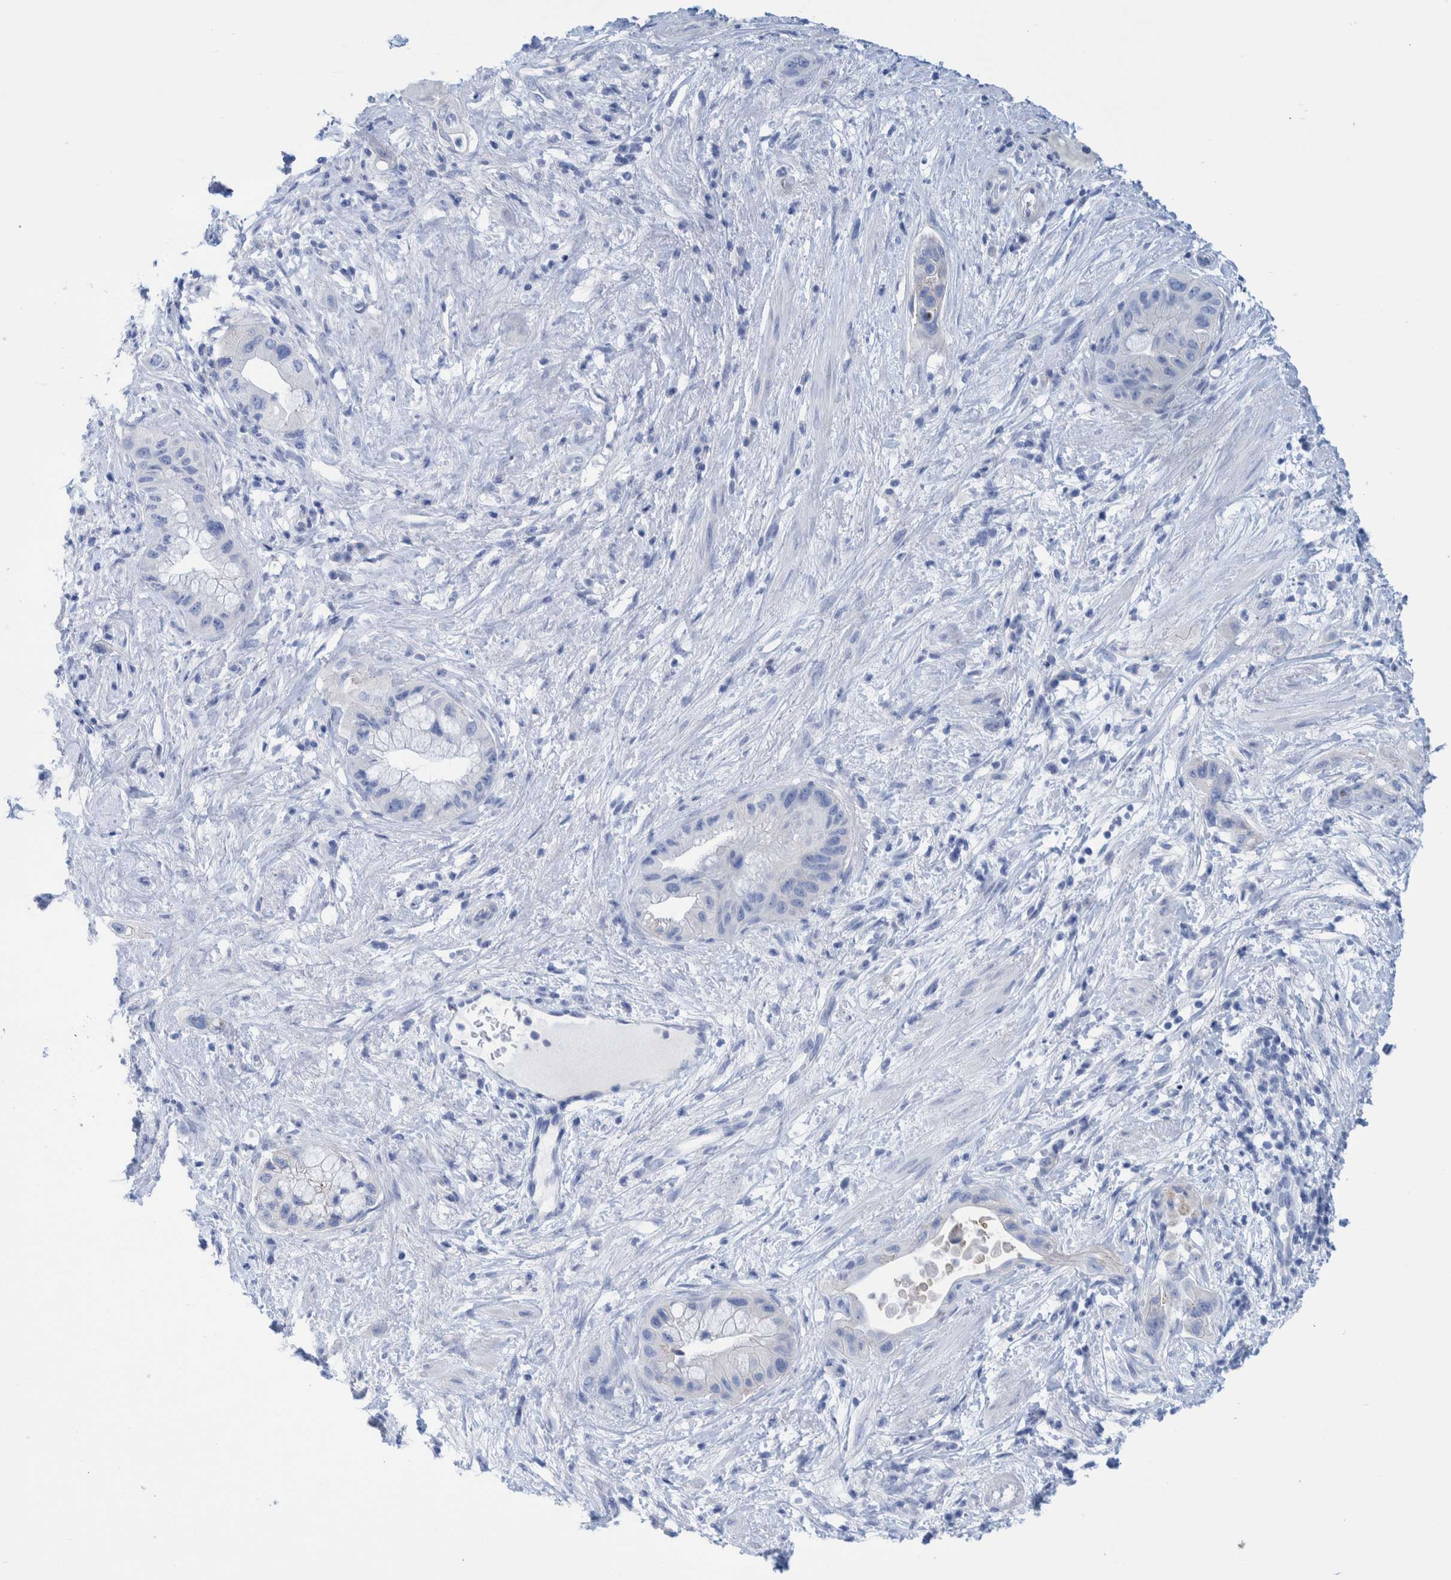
{"staining": {"intensity": "negative", "quantity": "none", "location": "none"}, "tissue": "pancreatic cancer", "cell_type": "Tumor cells", "image_type": "cancer", "snomed": [{"axis": "morphology", "description": "Adenocarcinoma, NOS"}, {"axis": "topography", "description": "Pancreas"}], "caption": "Immunohistochemistry (IHC) photomicrograph of adenocarcinoma (pancreatic) stained for a protein (brown), which shows no expression in tumor cells.", "gene": "PERP", "patient": {"sex": "female", "age": 73}}